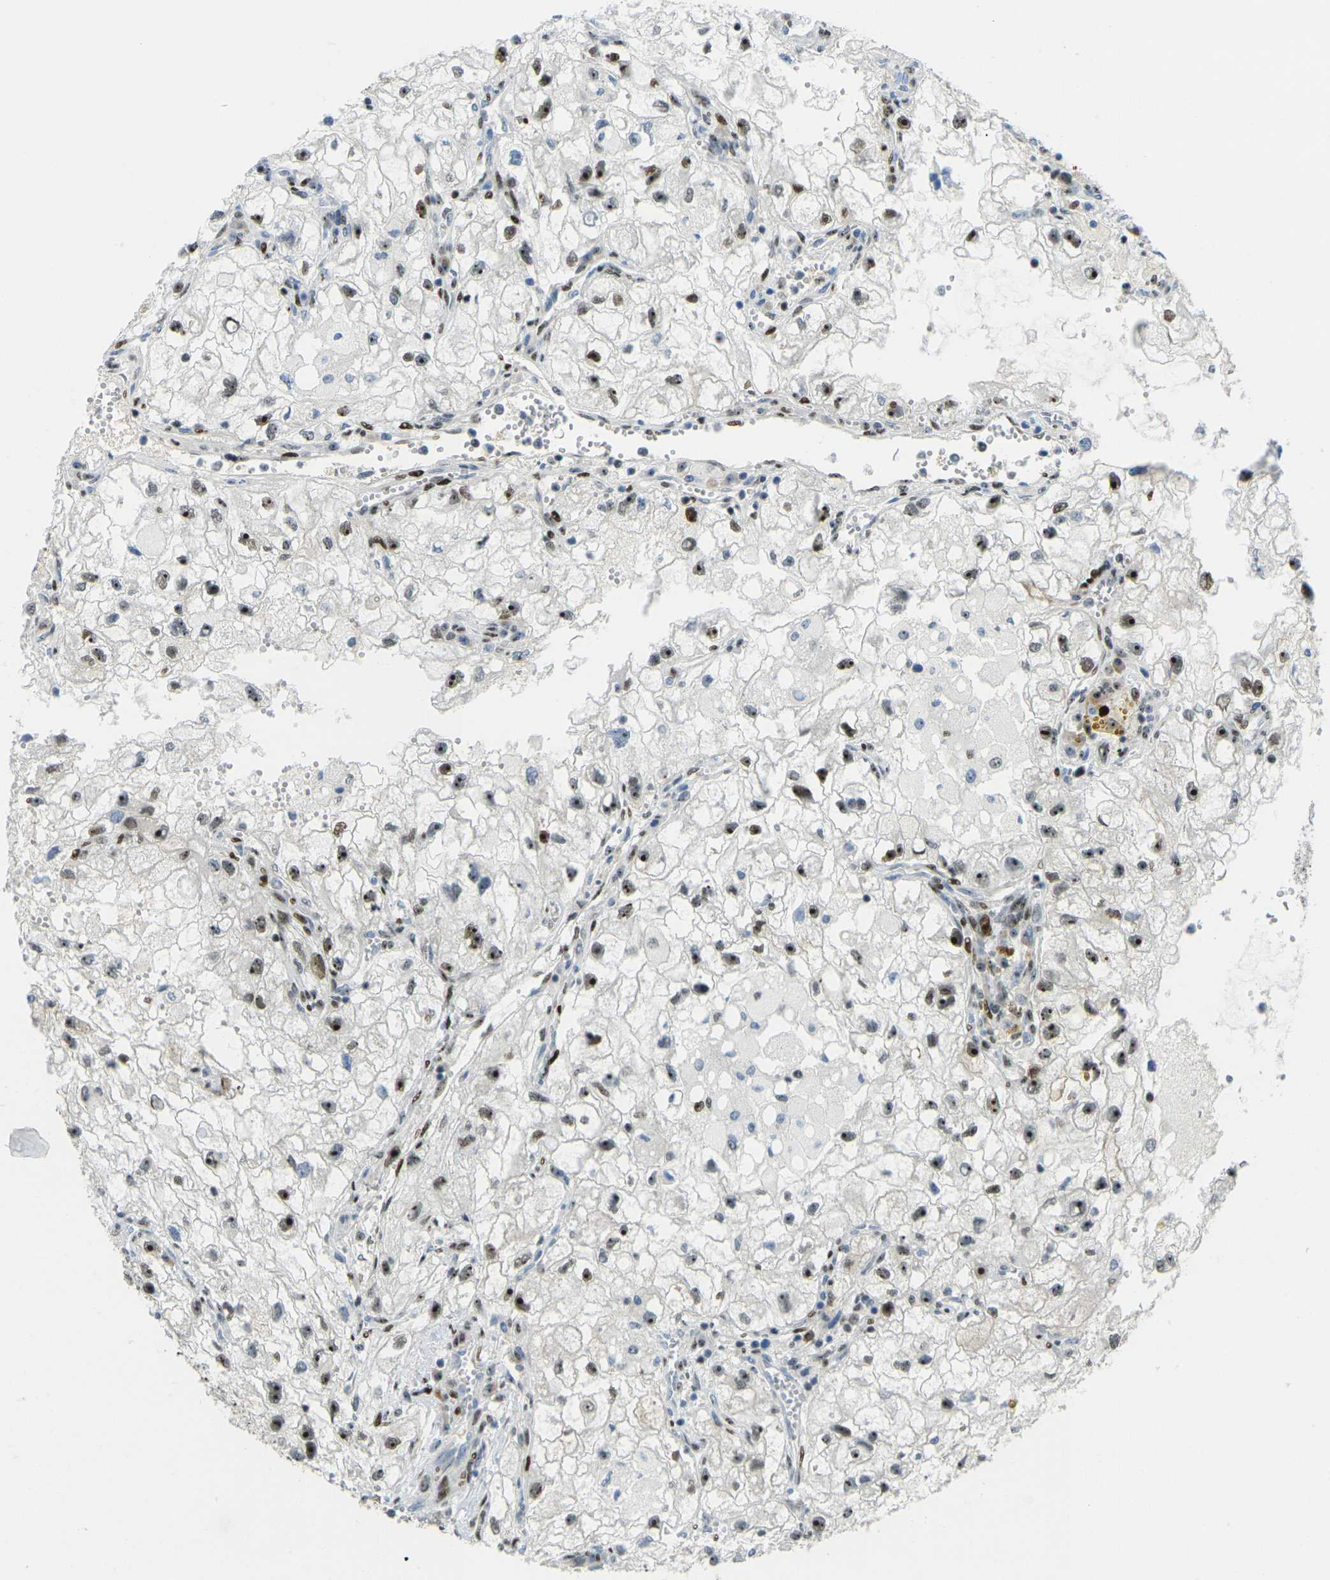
{"staining": {"intensity": "strong", "quantity": ">75%", "location": "nuclear"}, "tissue": "renal cancer", "cell_type": "Tumor cells", "image_type": "cancer", "snomed": [{"axis": "morphology", "description": "Adenocarcinoma, NOS"}, {"axis": "topography", "description": "Kidney"}], "caption": "Renal cancer (adenocarcinoma) stained for a protein (brown) displays strong nuclear positive positivity in about >75% of tumor cells.", "gene": "UBE2C", "patient": {"sex": "female", "age": 70}}